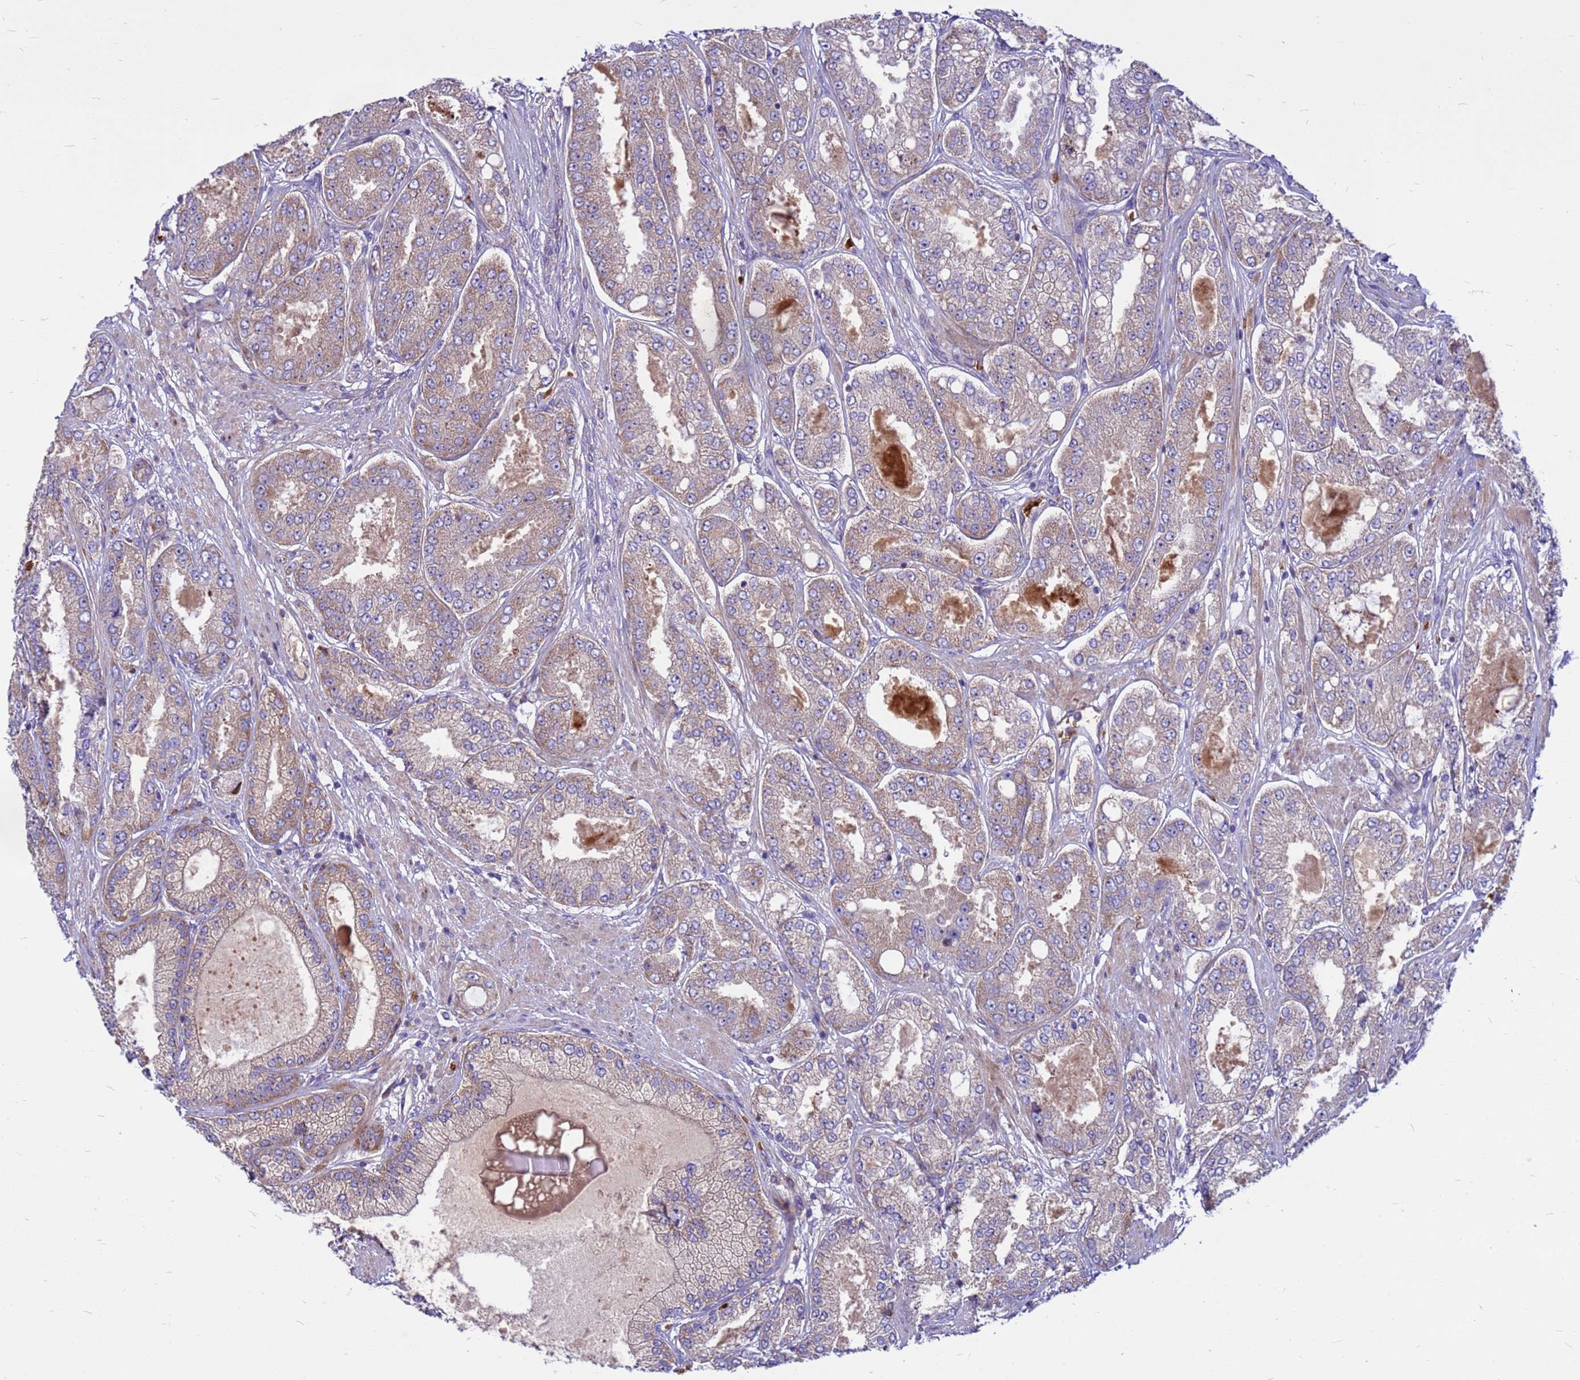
{"staining": {"intensity": "weak", "quantity": "25%-75%", "location": "cytoplasmic/membranous"}, "tissue": "prostate cancer", "cell_type": "Tumor cells", "image_type": "cancer", "snomed": [{"axis": "morphology", "description": "Adenocarcinoma, High grade"}, {"axis": "topography", "description": "Prostate"}], "caption": "Tumor cells reveal low levels of weak cytoplasmic/membranous expression in approximately 25%-75% of cells in human prostate cancer. The protein of interest is shown in brown color, while the nuclei are stained blue.", "gene": "ZNF669", "patient": {"sex": "male", "age": 71}}